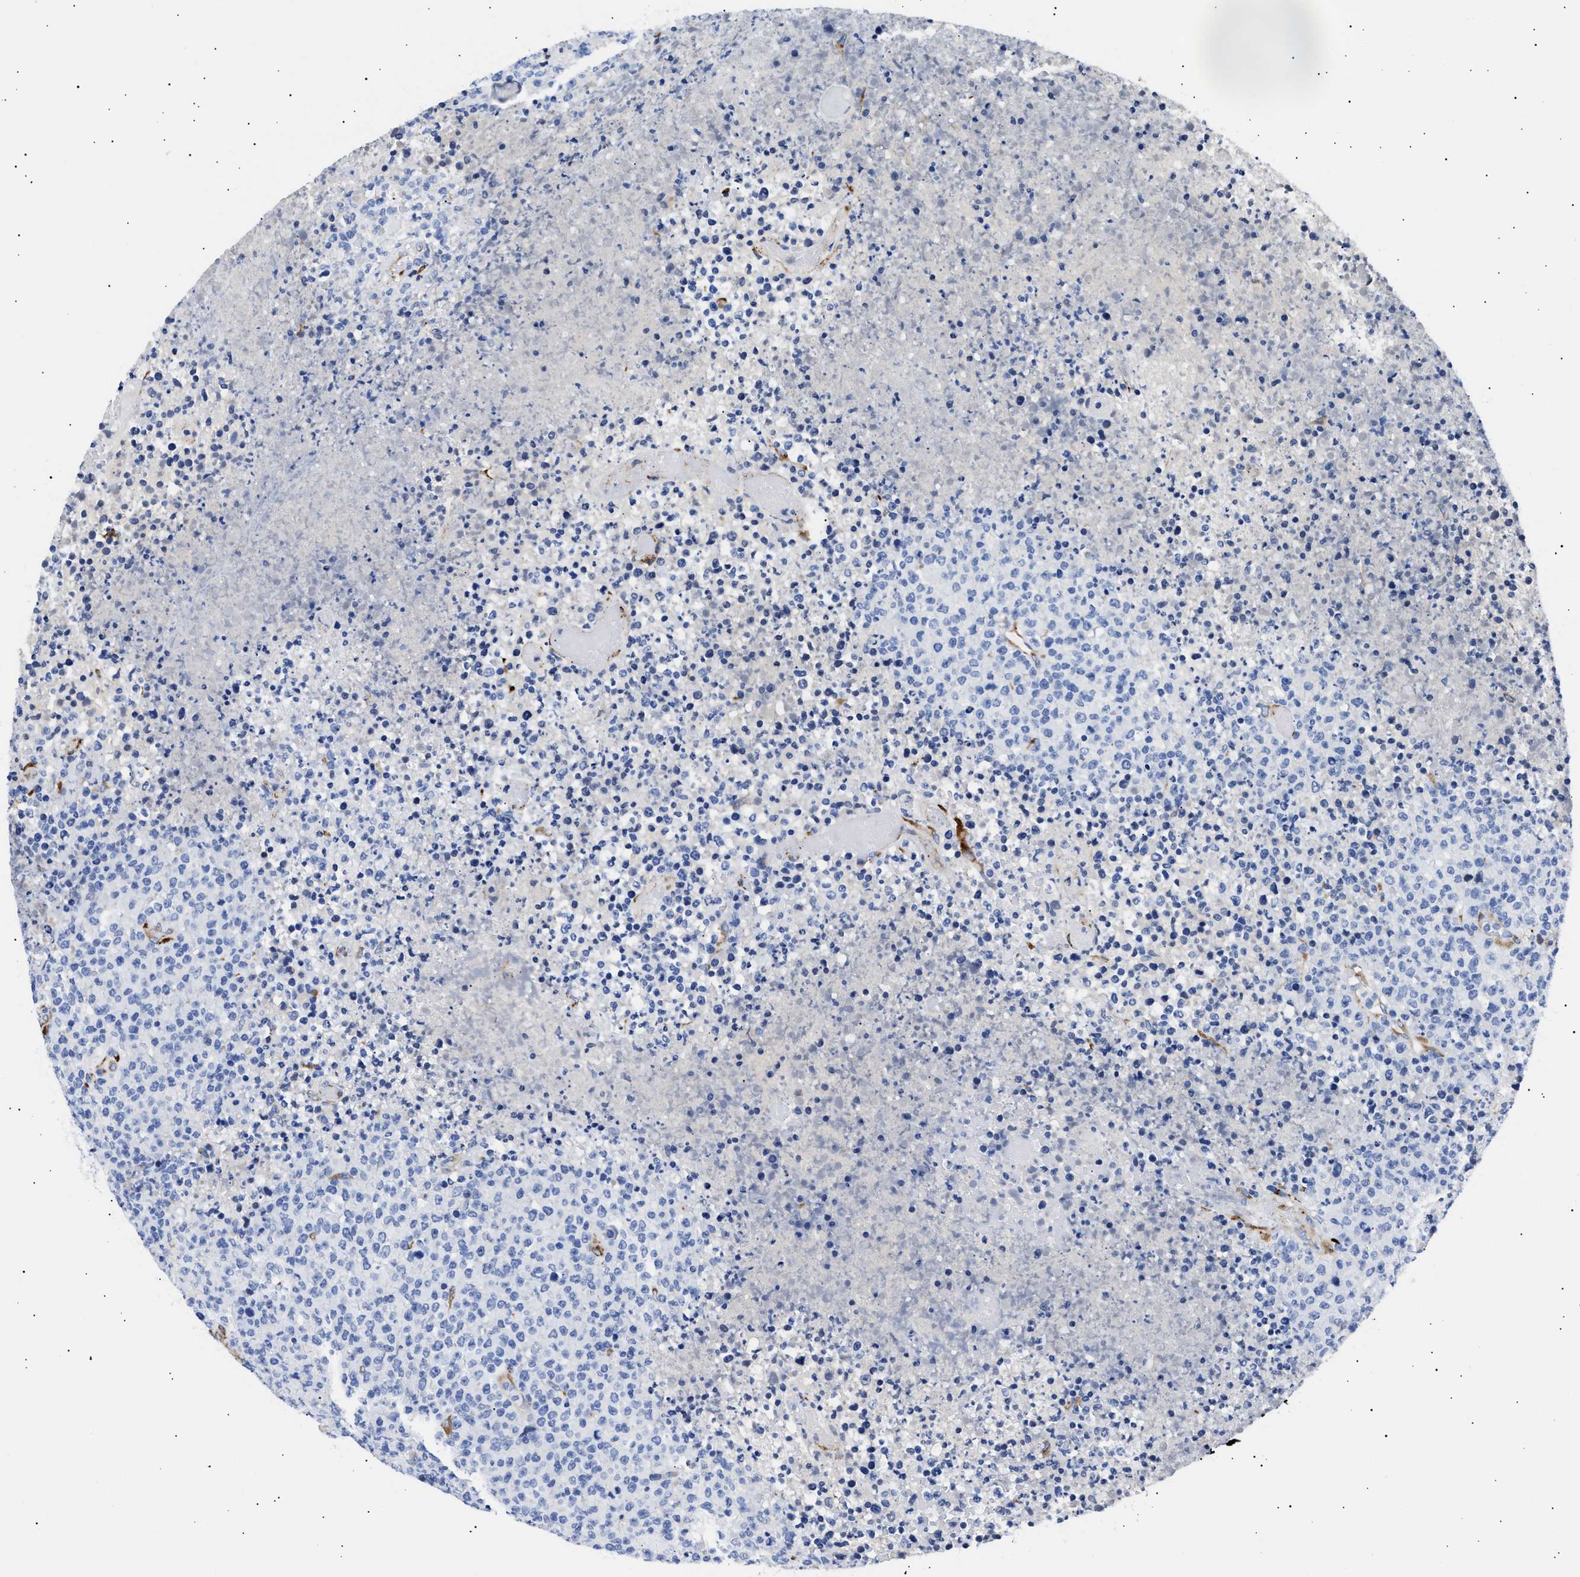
{"staining": {"intensity": "negative", "quantity": "none", "location": "none"}, "tissue": "lymphoma", "cell_type": "Tumor cells", "image_type": "cancer", "snomed": [{"axis": "morphology", "description": "Malignant lymphoma, non-Hodgkin's type, High grade"}, {"axis": "topography", "description": "Lymph node"}], "caption": "This photomicrograph is of malignant lymphoma, non-Hodgkin's type (high-grade) stained with IHC to label a protein in brown with the nuclei are counter-stained blue. There is no positivity in tumor cells.", "gene": "HEMGN", "patient": {"sex": "male", "age": 13}}